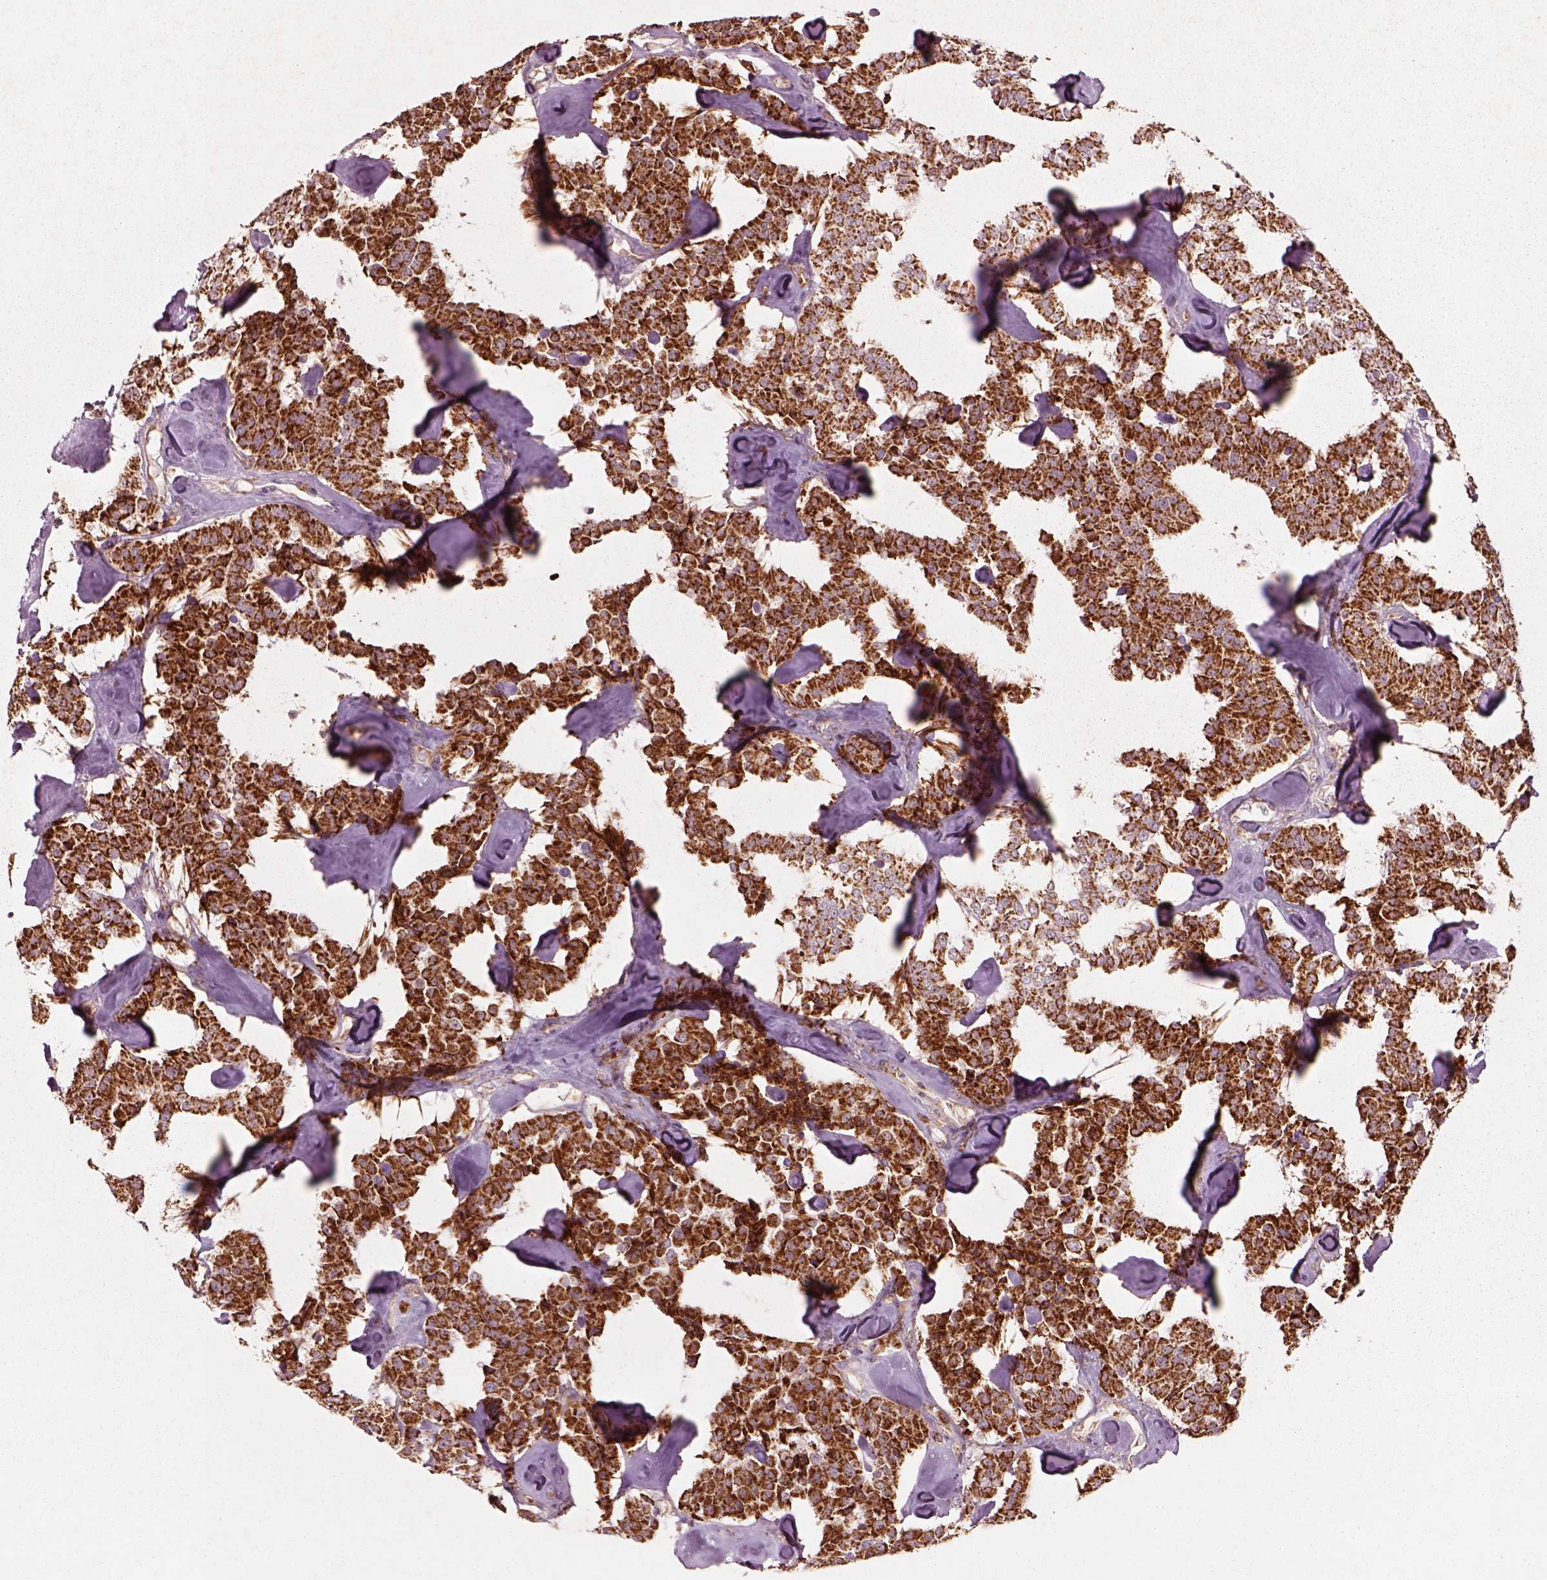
{"staining": {"intensity": "strong", "quantity": ">75%", "location": "cytoplasmic/membranous"}, "tissue": "carcinoid", "cell_type": "Tumor cells", "image_type": "cancer", "snomed": [{"axis": "morphology", "description": "Carcinoid, malignant, NOS"}, {"axis": "topography", "description": "Pancreas"}], "caption": "Immunohistochemical staining of human carcinoid demonstrates high levels of strong cytoplasmic/membranous protein expression in approximately >75% of tumor cells.", "gene": "SLC25A5", "patient": {"sex": "male", "age": 41}}